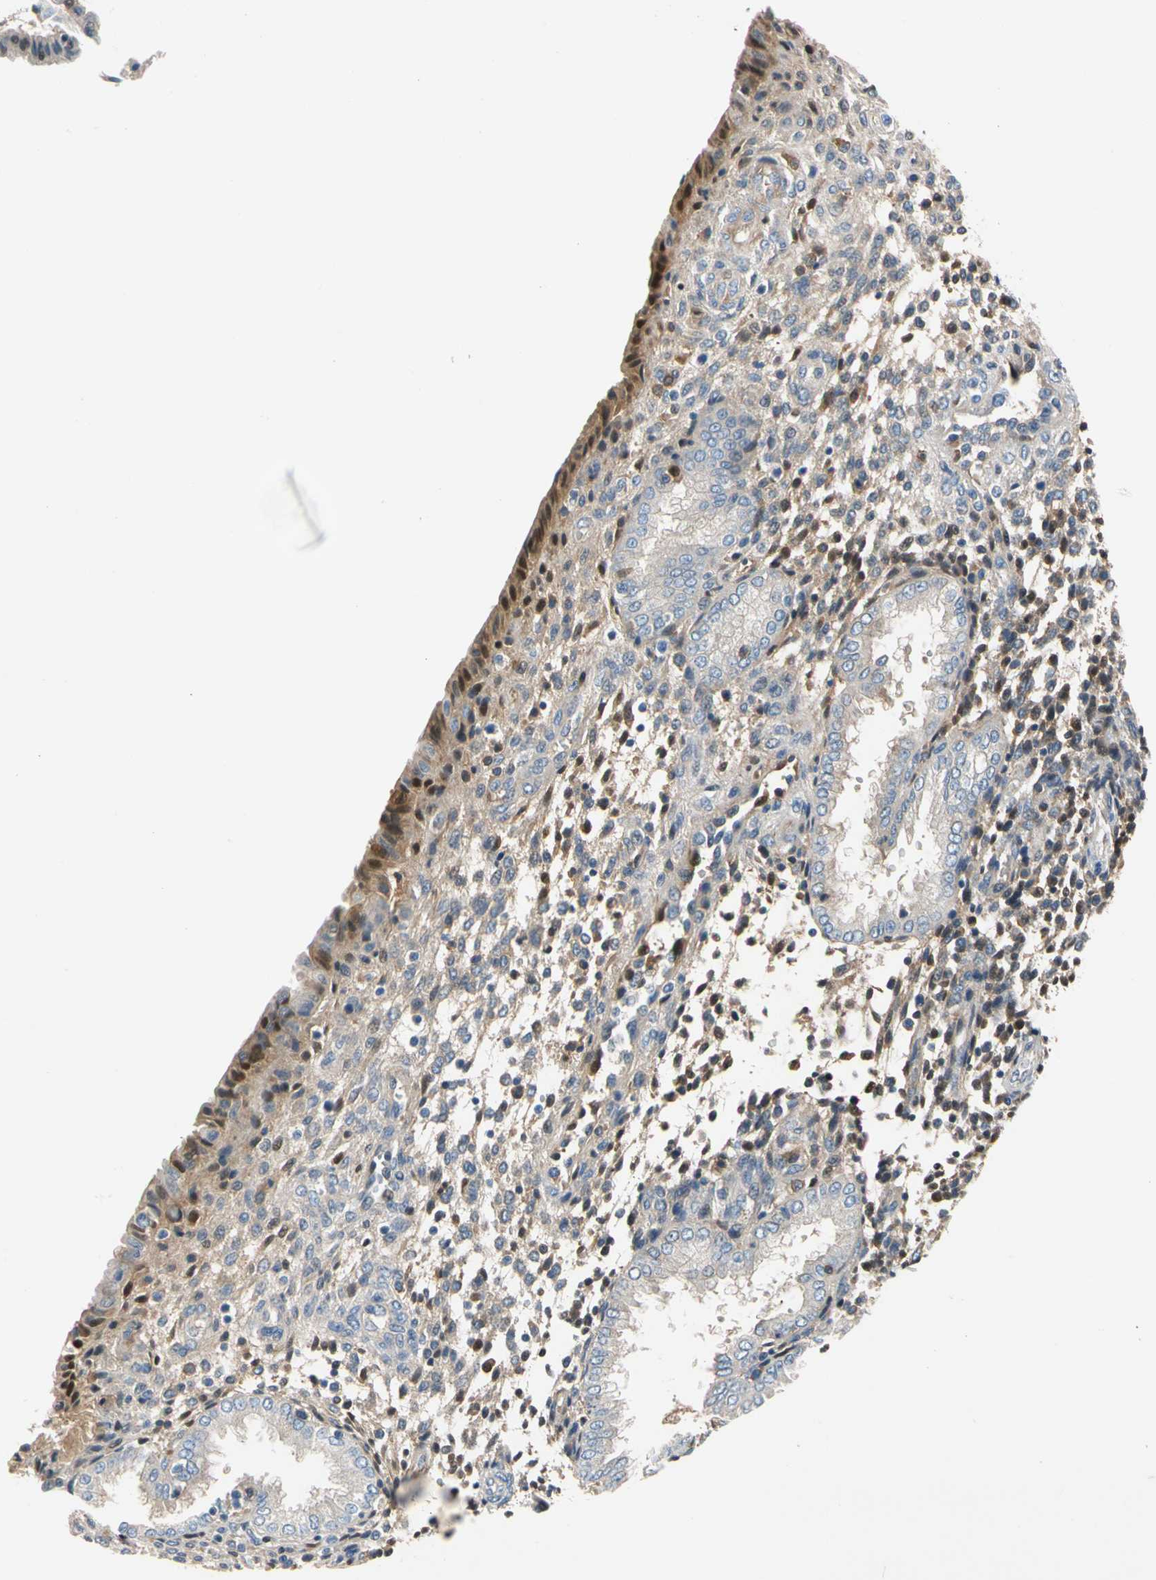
{"staining": {"intensity": "weak", "quantity": "25%-75%", "location": "cytoplasmic/membranous"}, "tissue": "endometrium", "cell_type": "Cells in endometrial stroma", "image_type": "normal", "snomed": [{"axis": "morphology", "description": "Normal tissue, NOS"}, {"axis": "topography", "description": "Endometrium"}], "caption": "This is a micrograph of IHC staining of normal endometrium, which shows weak expression in the cytoplasmic/membranous of cells in endometrial stroma.", "gene": "ENTREP3", "patient": {"sex": "female", "age": 33}}